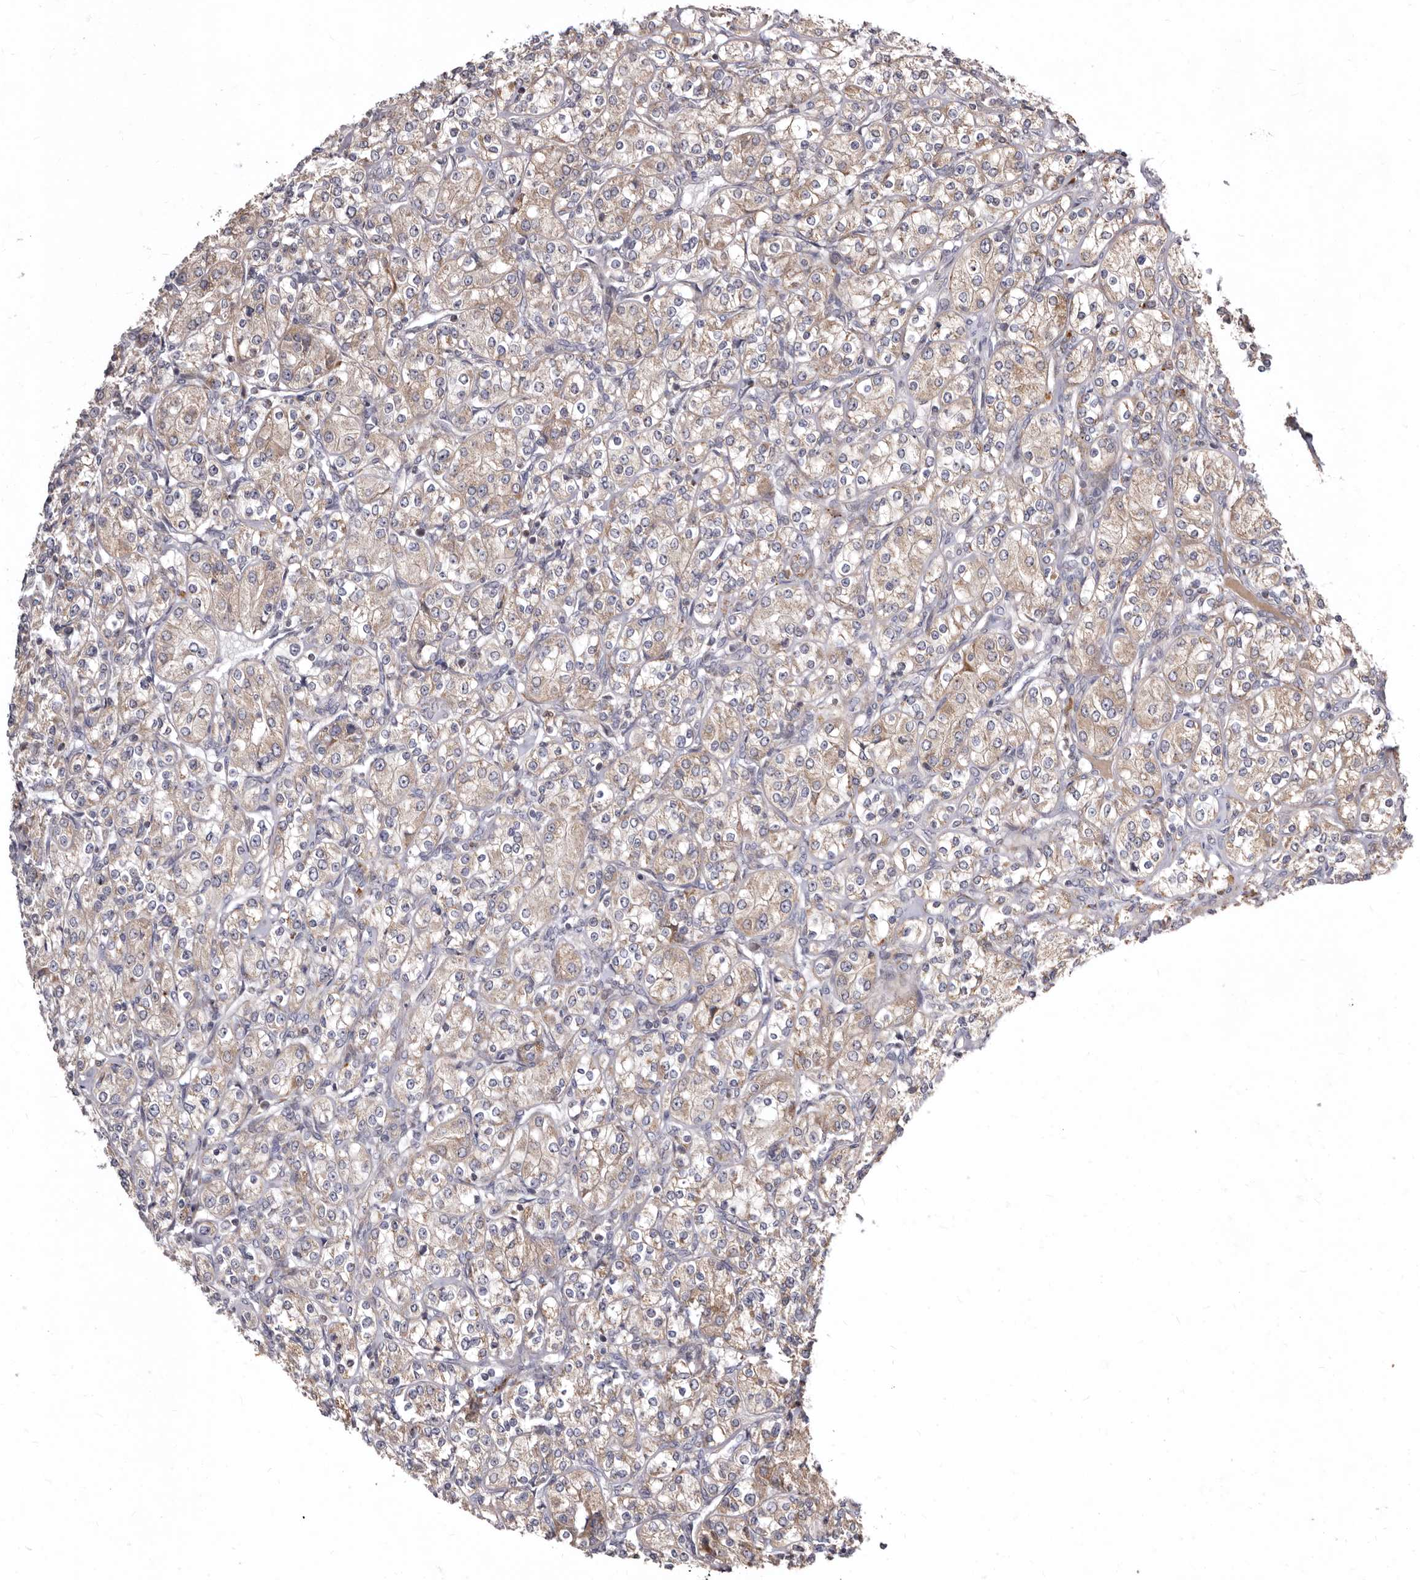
{"staining": {"intensity": "weak", "quantity": ">75%", "location": "cytoplasmic/membranous"}, "tissue": "renal cancer", "cell_type": "Tumor cells", "image_type": "cancer", "snomed": [{"axis": "morphology", "description": "Adenocarcinoma, NOS"}, {"axis": "topography", "description": "Kidney"}], "caption": "Adenocarcinoma (renal) was stained to show a protein in brown. There is low levels of weak cytoplasmic/membranous positivity in approximately >75% of tumor cells.", "gene": "SMC4", "patient": {"sex": "male", "age": 77}}